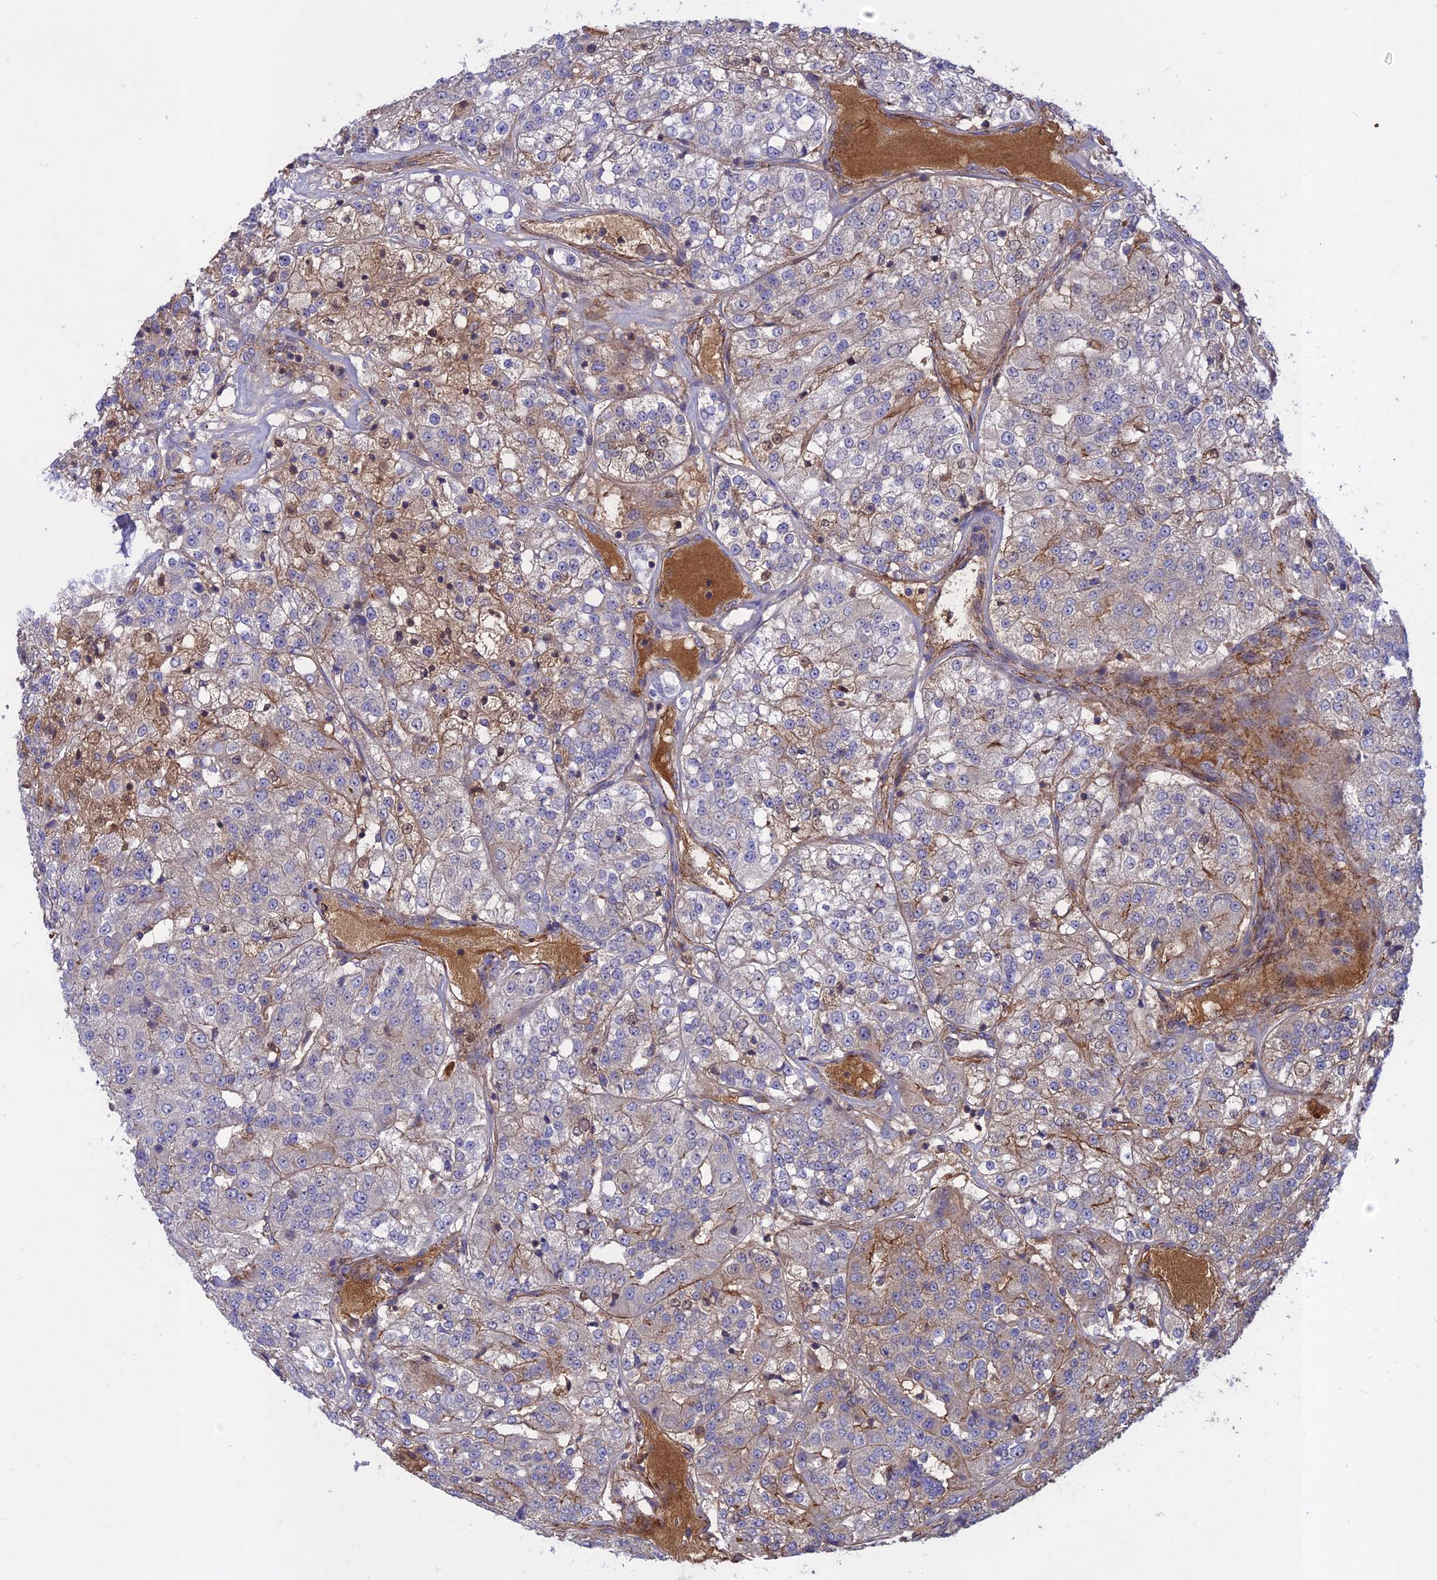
{"staining": {"intensity": "moderate", "quantity": "<25%", "location": "cytoplasmic/membranous"}, "tissue": "renal cancer", "cell_type": "Tumor cells", "image_type": "cancer", "snomed": [{"axis": "morphology", "description": "Adenocarcinoma, NOS"}, {"axis": "topography", "description": "Kidney"}], "caption": "Renal adenocarcinoma stained with a protein marker demonstrates moderate staining in tumor cells.", "gene": "ADO", "patient": {"sex": "female", "age": 63}}